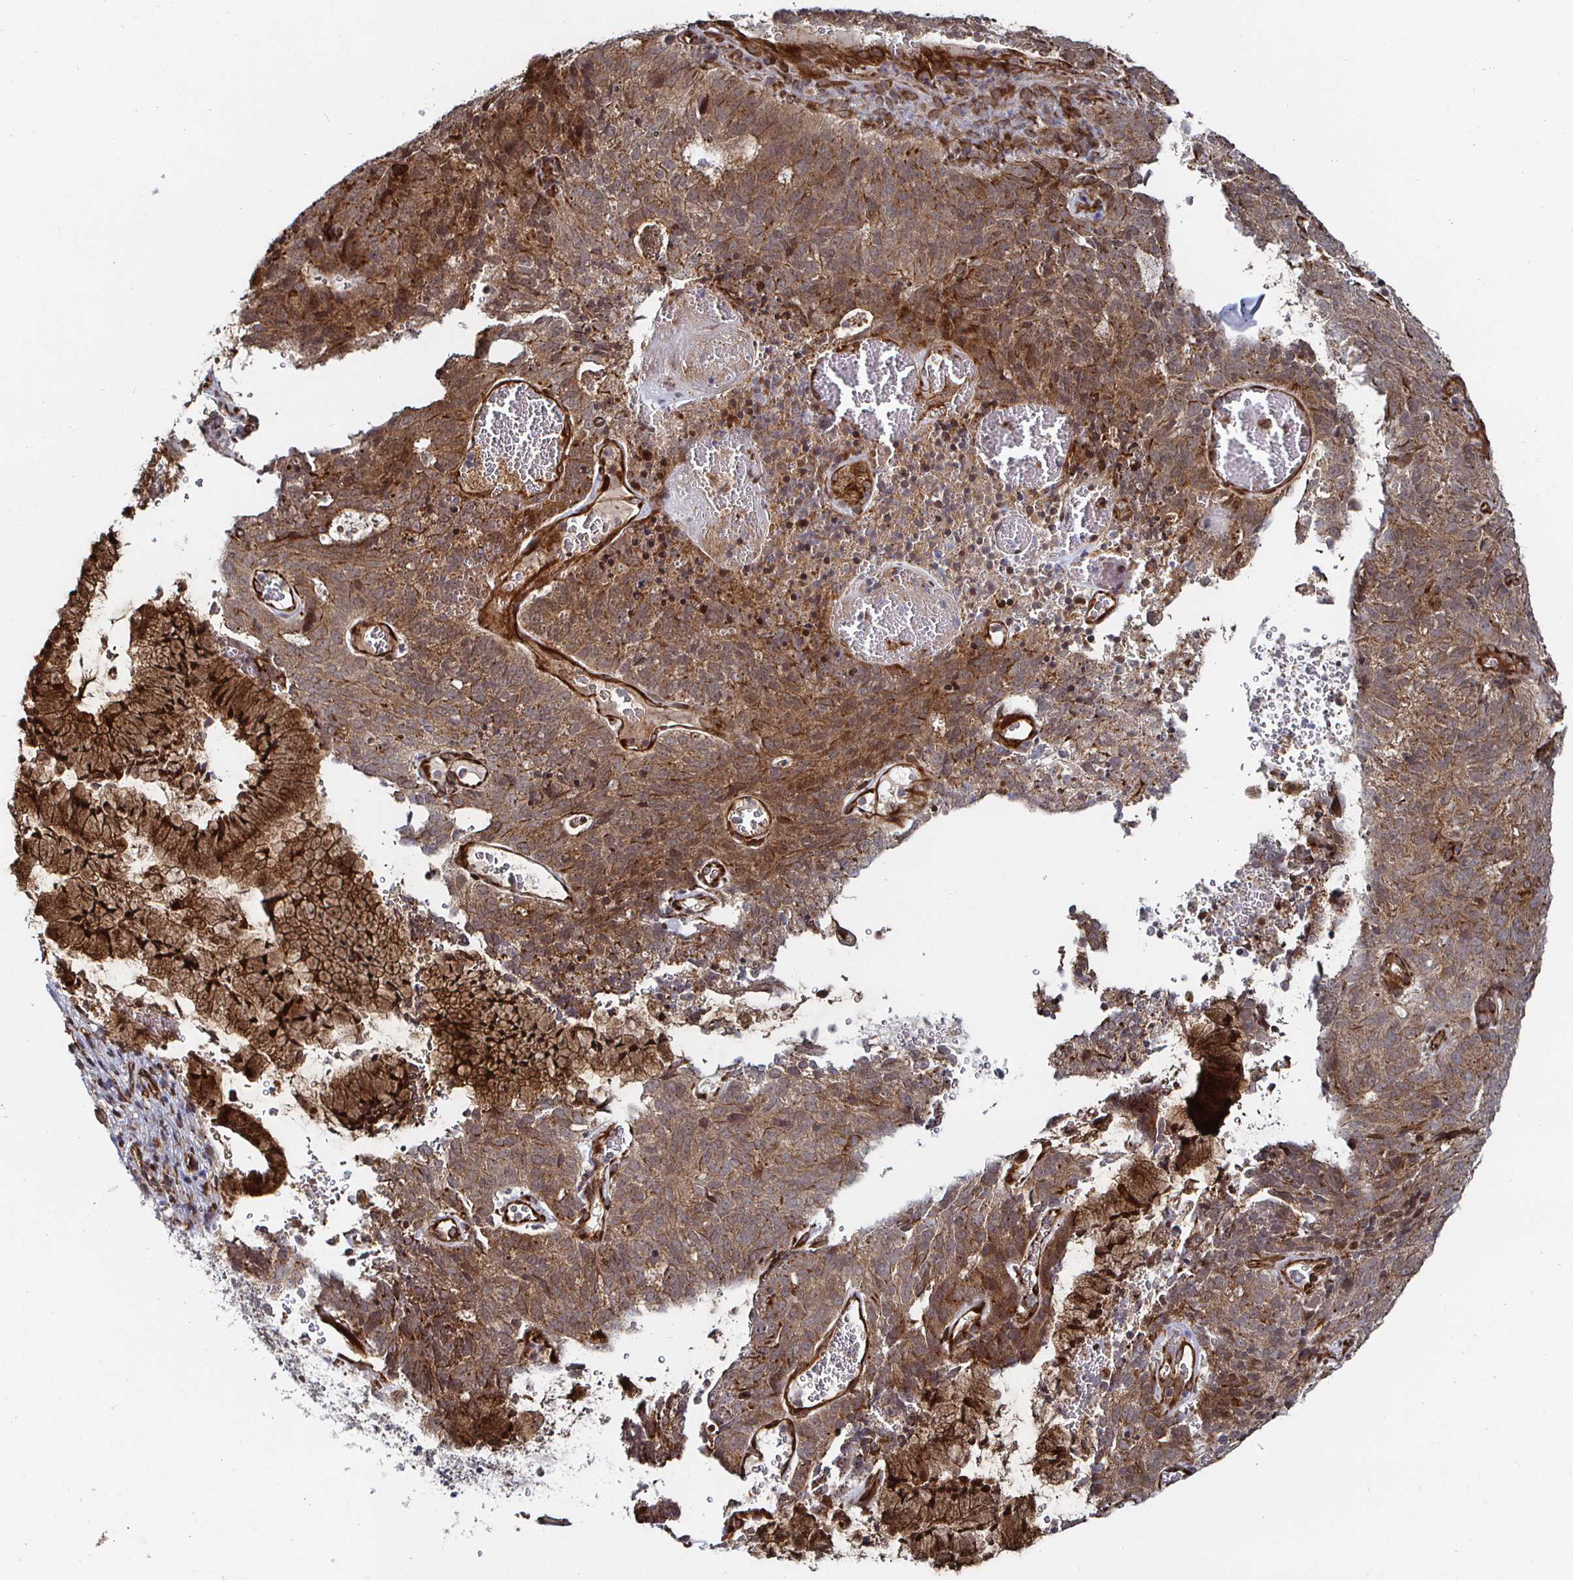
{"staining": {"intensity": "moderate", "quantity": ">75%", "location": "cytoplasmic/membranous"}, "tissue": "cervical cancer", "cell_type": "Tumor cells", "image_type": "cancer", "snomed": [{"axis": "morphology", "description": "Adenocarcinoma, NOS"}, {"axis": "topography", "description": "Cervix"}], "caption": "A medium amount of moderate cytoplasmic/membranous expression is present in about >75% of tumor cells in adenocarcinoma (cervical) tissue.", "gene": "TBKBP1", "patient": {"sex": "female", "age": 38}}